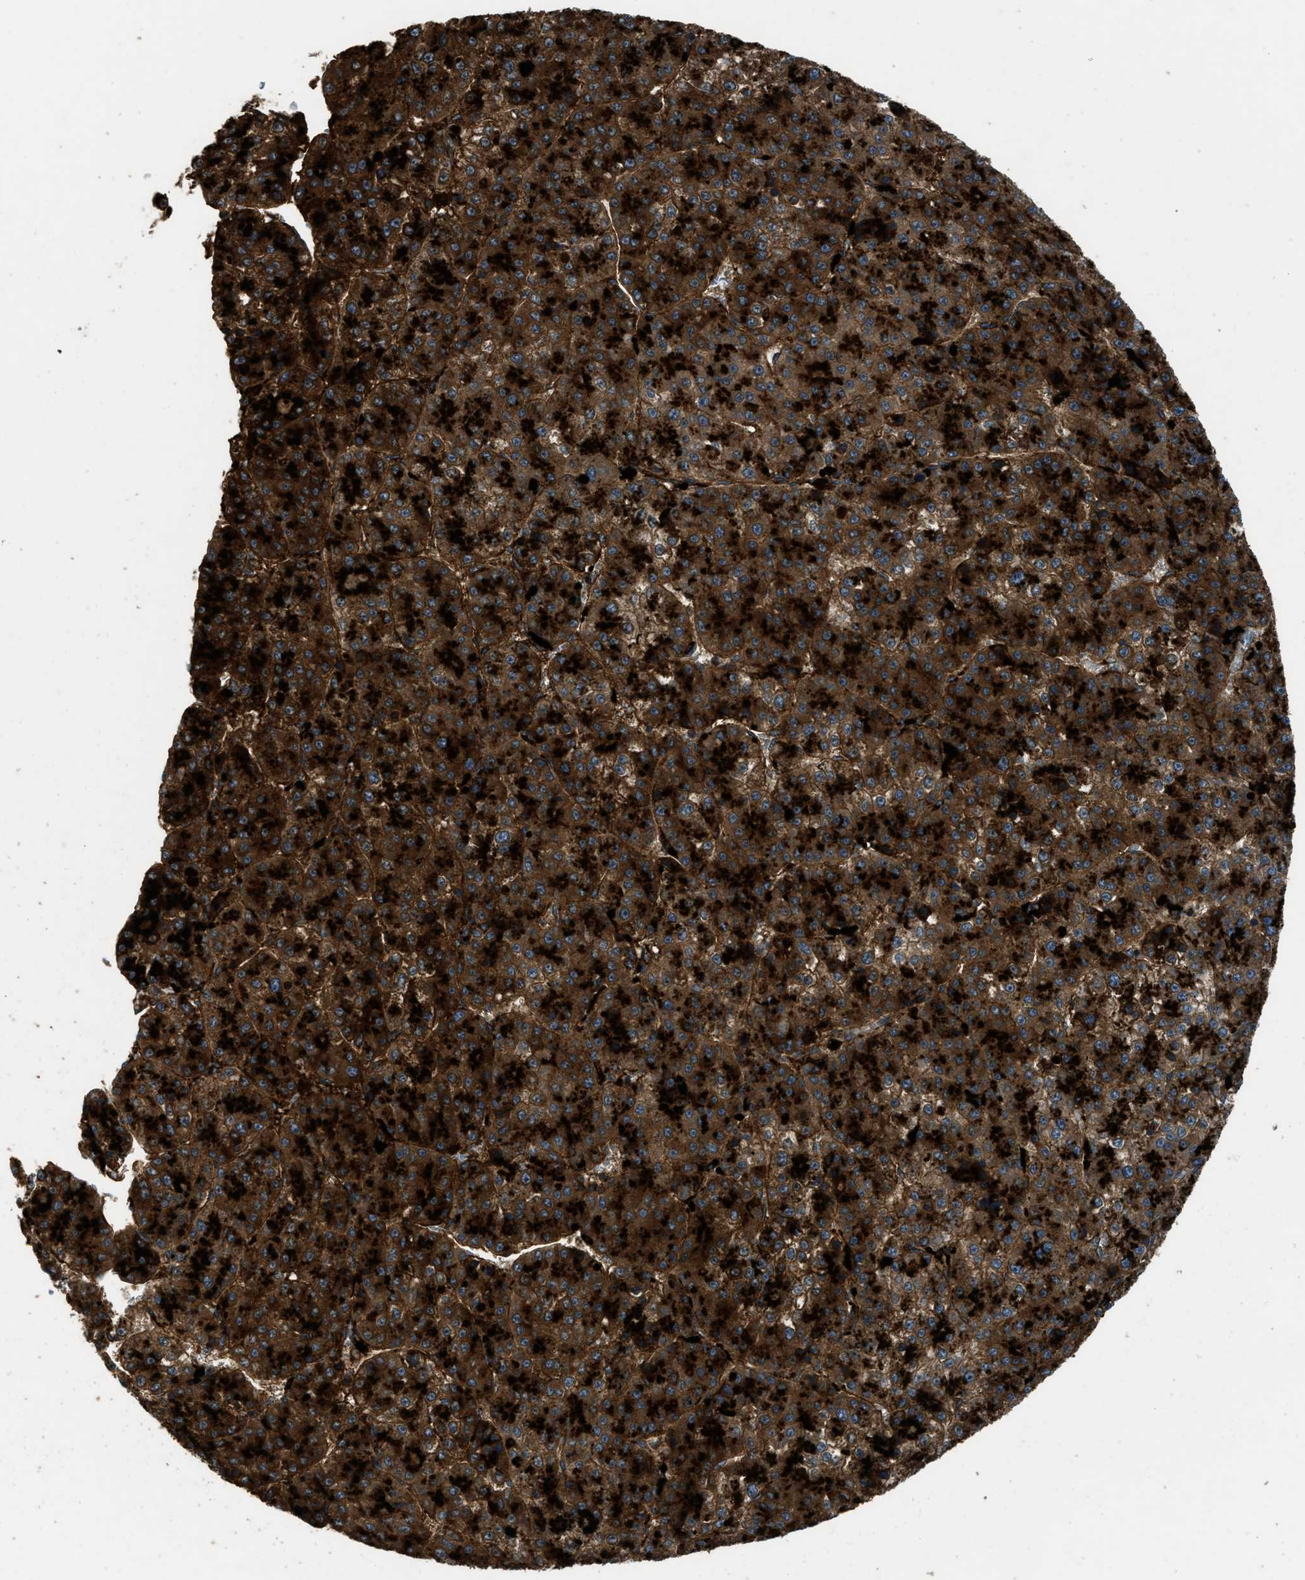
{"staining": {"intensity": "strong", "quantity": ">75%", "location": "cytoplasmic/membranous"}, "tissue": "liver cancer", "cell_type": "Tumor cells", "image_type": "cancer", "snomed": [{"axis": "morphology", "description": "Carcinoma, Hepatocellular, NOS"}, {"axis": "topography", "description": "Liver"}], "caption": "A histopathology image of human hepatocellular carcinoma (liver) stained for a protein displays strong cytoplasmic/membranous brown staining in tumor cells.", "gene": "GGH", "patient": {"sex": "female", "age": 73}}